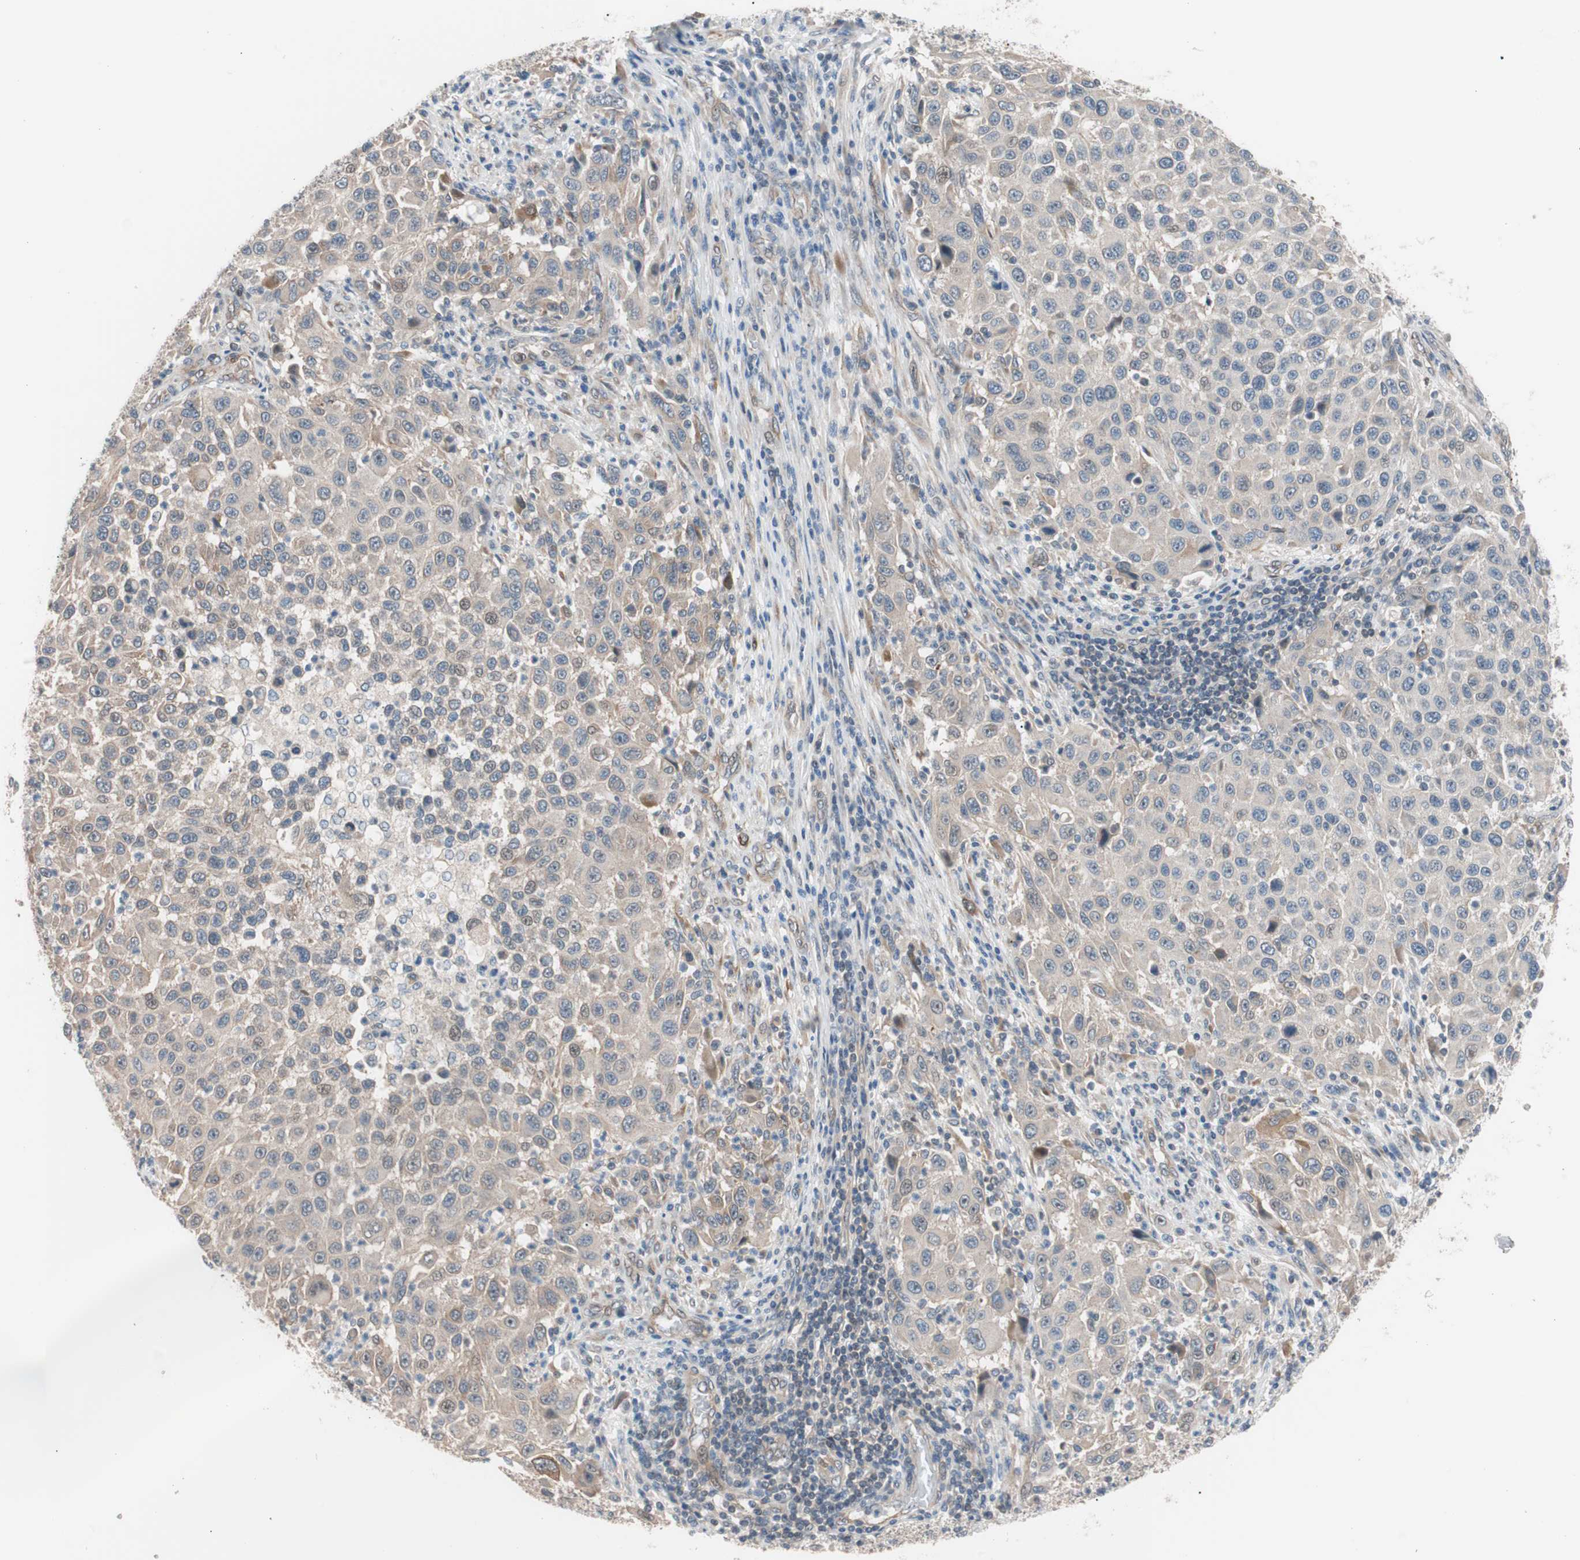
{"staining": {"intensity": "weak", "quantity": "<25%", "location": "cytoplasmic/membranous"}, "tissue": "melanoma", "cell_type": "Tumor cells", "image_type": "cancer", "snomed": [{"axis": "morphology", "description": "Malignant melanoma, Metastatic site"}, {"axis": "topography", "description": "Lymph node"}], "caption": "IHC of human melanoma demonstrates no staining in tumor cells.", "gene": "SMG1", "patient": {"sex": "male", "age": 61}}